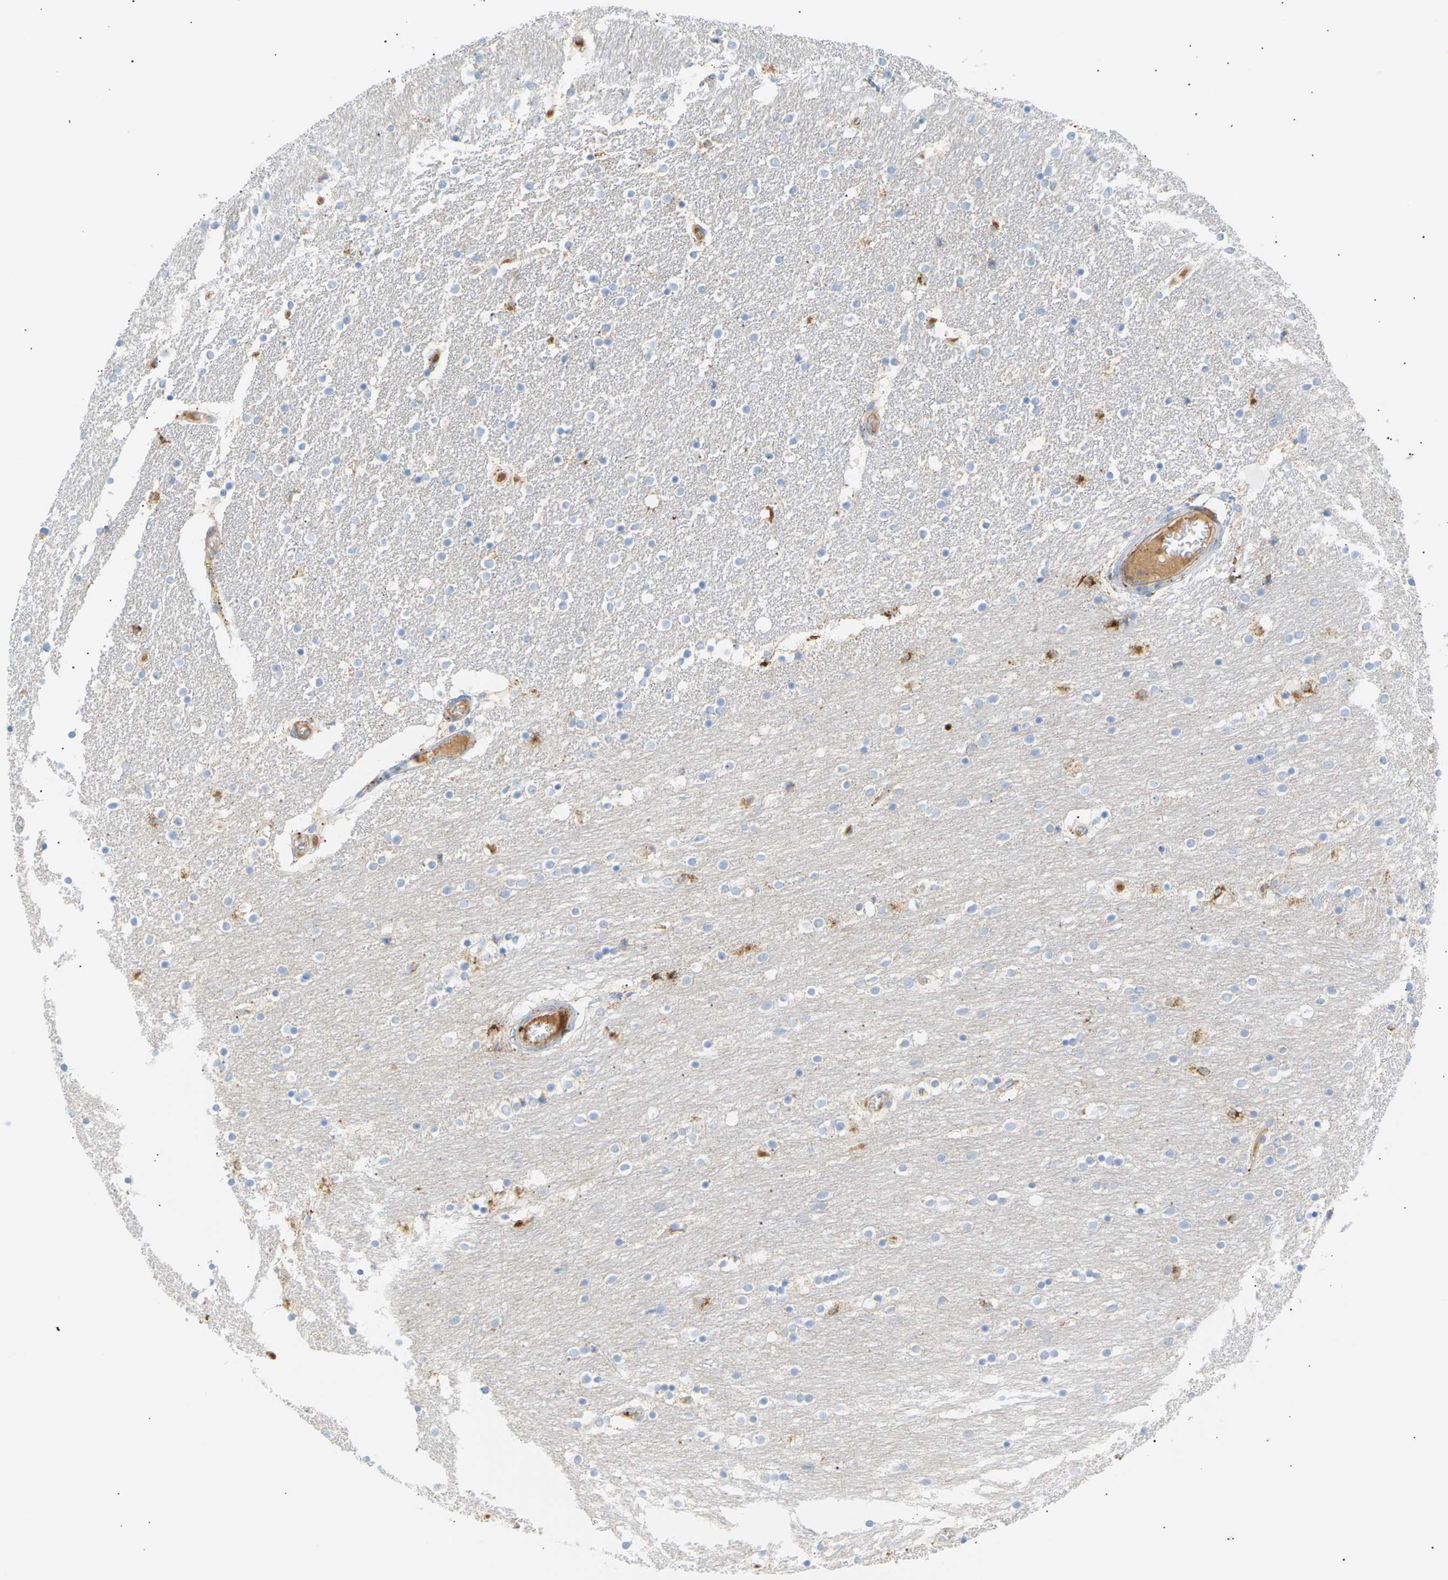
{"staining": {"intensity": "weak", "quantity": "<25%", "location": "cytoplasmic/membranous"}, "tissue": "caudate", "cell_type": "Glial cells", "image_type": "normal", "snomed": [{"axis": "morphology", "description": "Normal tissue, NOS"}, {"axis": "topography", "description": "Lateral ventricle wall"}], "caption": "Image shows no significant protein positivity in glial cells of benign caudate. (Immunohistochemistry, brightfield microscopy, high magnification).", "gene": "CLU", "patient": {"sex": "female", "age": 54}}